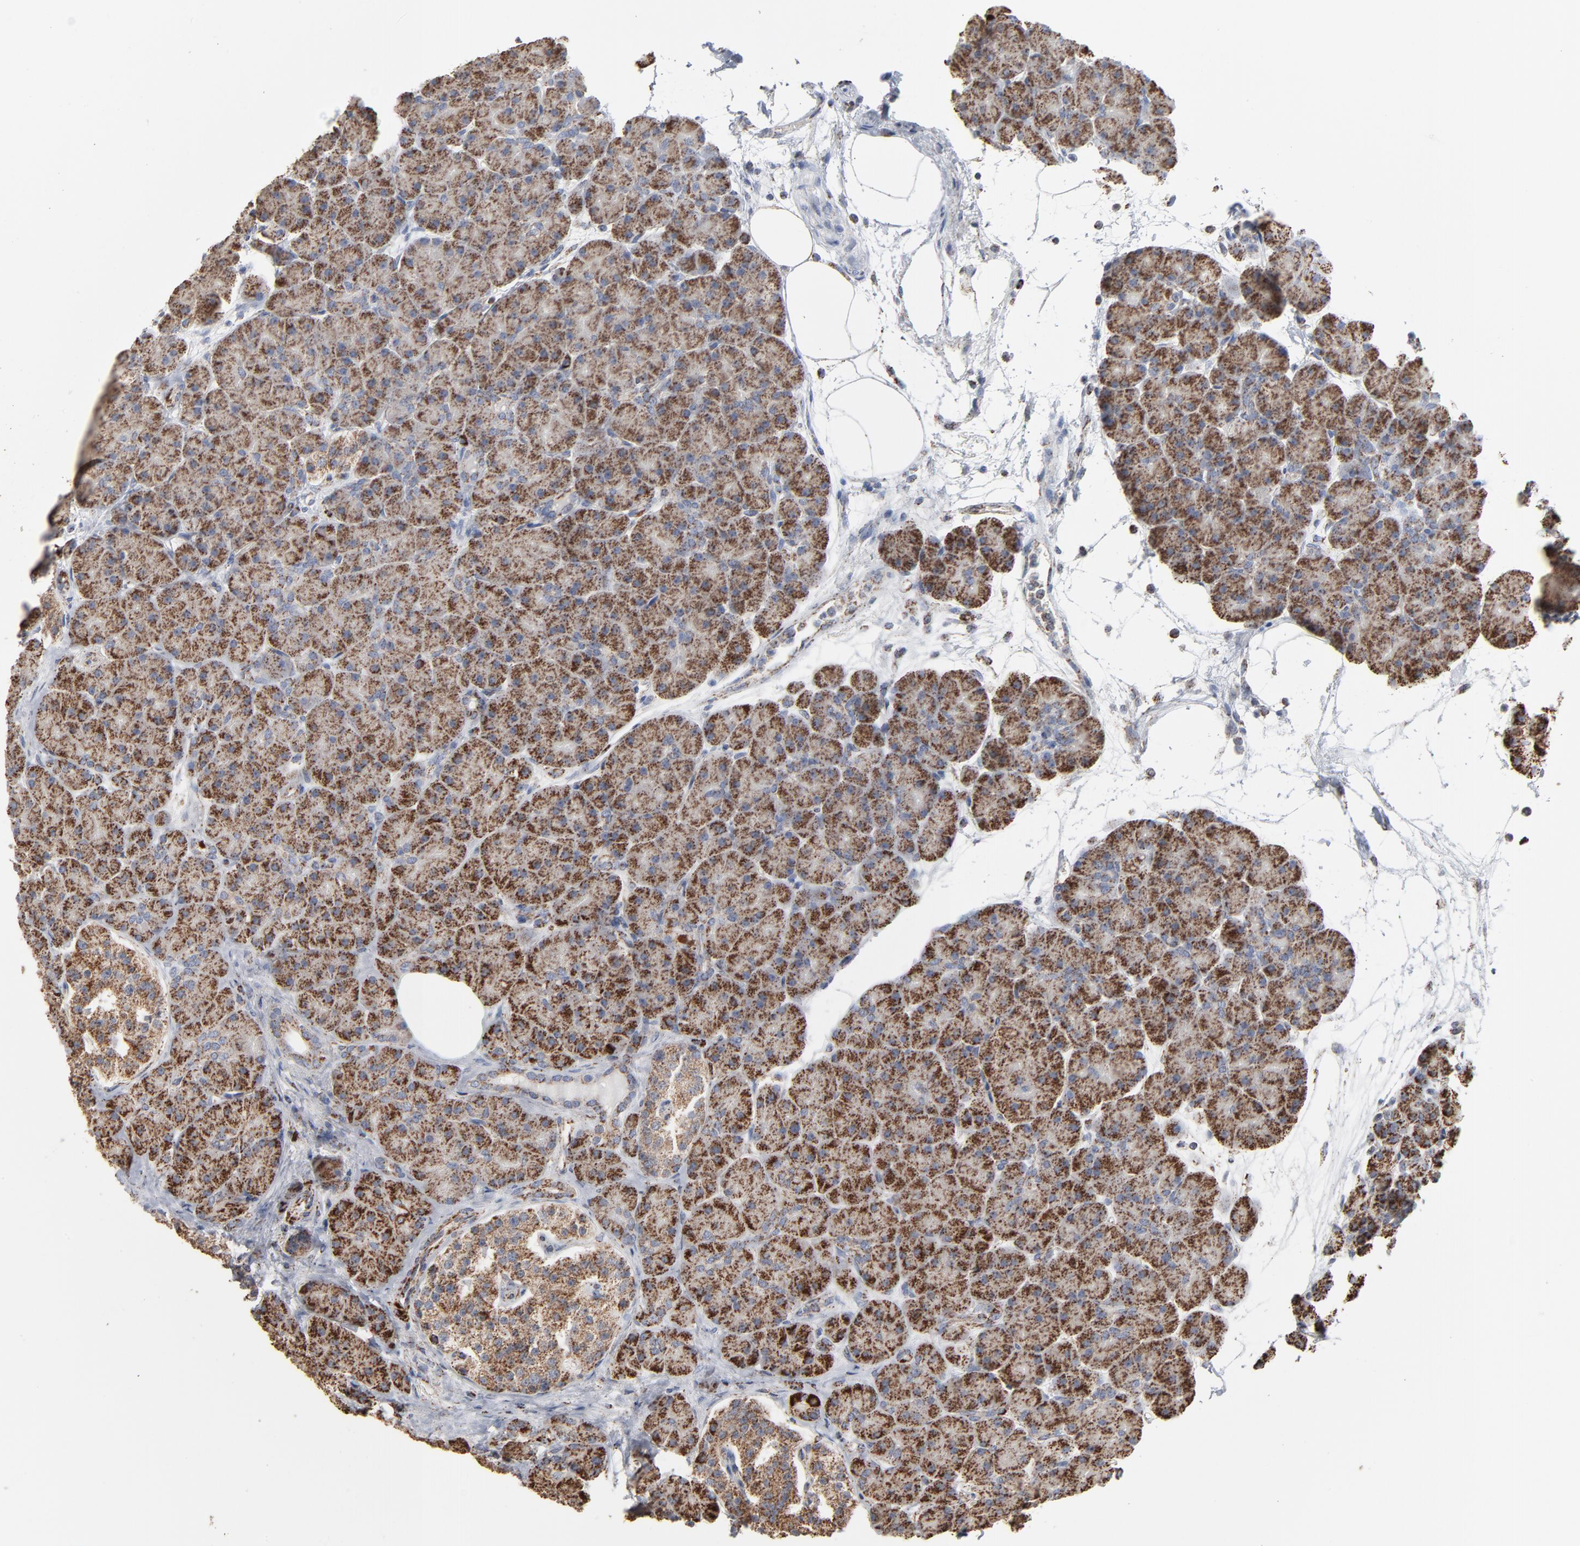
{"staining": {"intensity": "strong", "quantity": ">75%", "location": "cytoplasmic/membranous"}, "tissue": "pancreas", "cell_type": "Exocrine glandular cells", "image_type": "normal", "snomed": [{"axis": "morphology", "description": "Normal tissue, NOS"}, {"axis": "topography", "description": "Pancreas"}], "caption": "This is an image of immunohistochemistry staining of normal pancreas, which shows strong expression in the cytoplasmic/membranous of exocrine glandular cells.", "gene": "UQCRC1", "patient": {"sex": "male", "age": 66}}